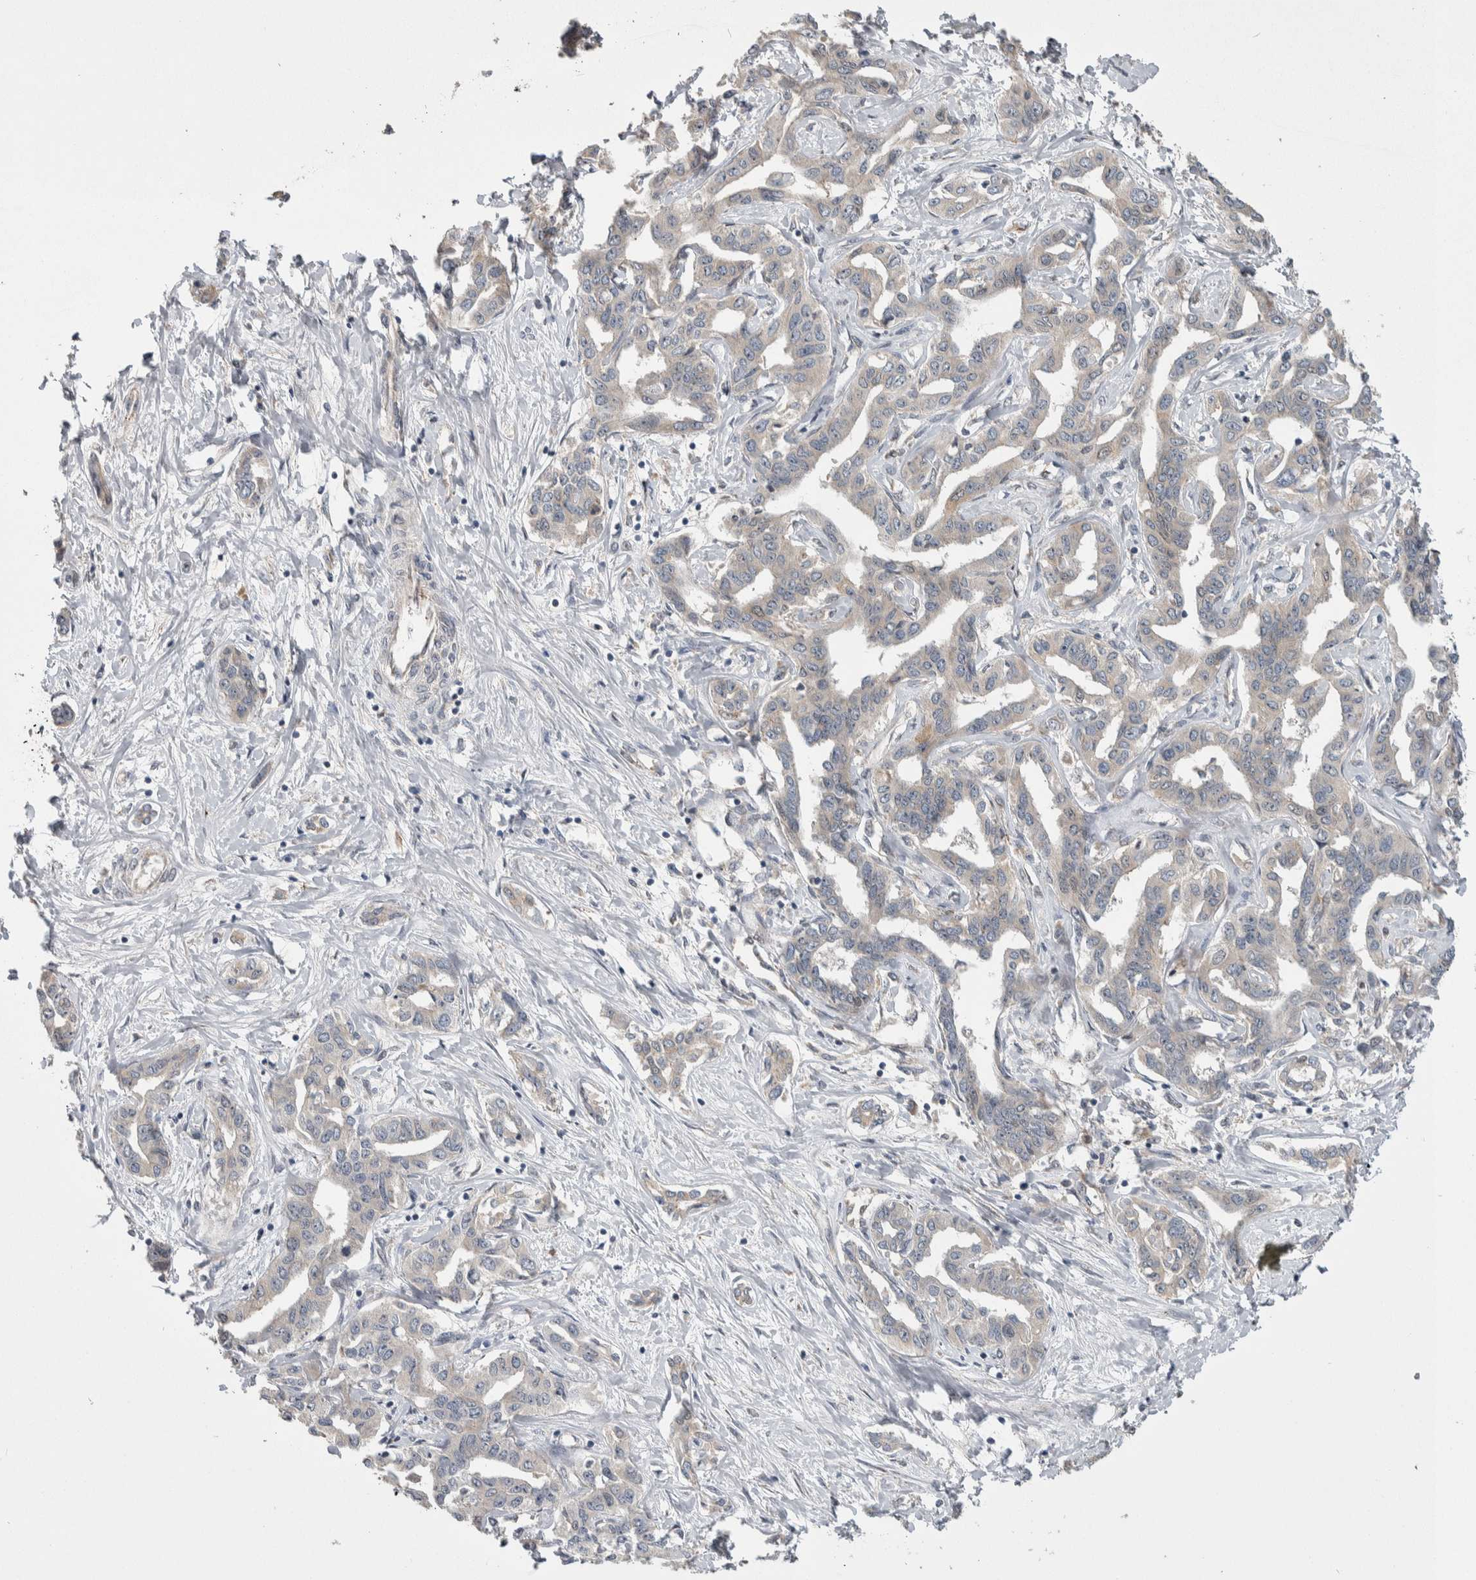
{"staining": {"intensity": "negative", "quantity": "none", "location": "none"}, "tissue": "liver cancer", "cell_type": "Tumor cells", "image_type": "cancer", "snomed": [{"axis": "morphology", "description": "Cholangiocarcinoma"}, {"axis": "topography", "description": "Liver"}], "caption": "Tumor cells show no significant staining in liver cancer.", "gene": "PRDM4", "patient": {"sex": "male", "age": 59}}